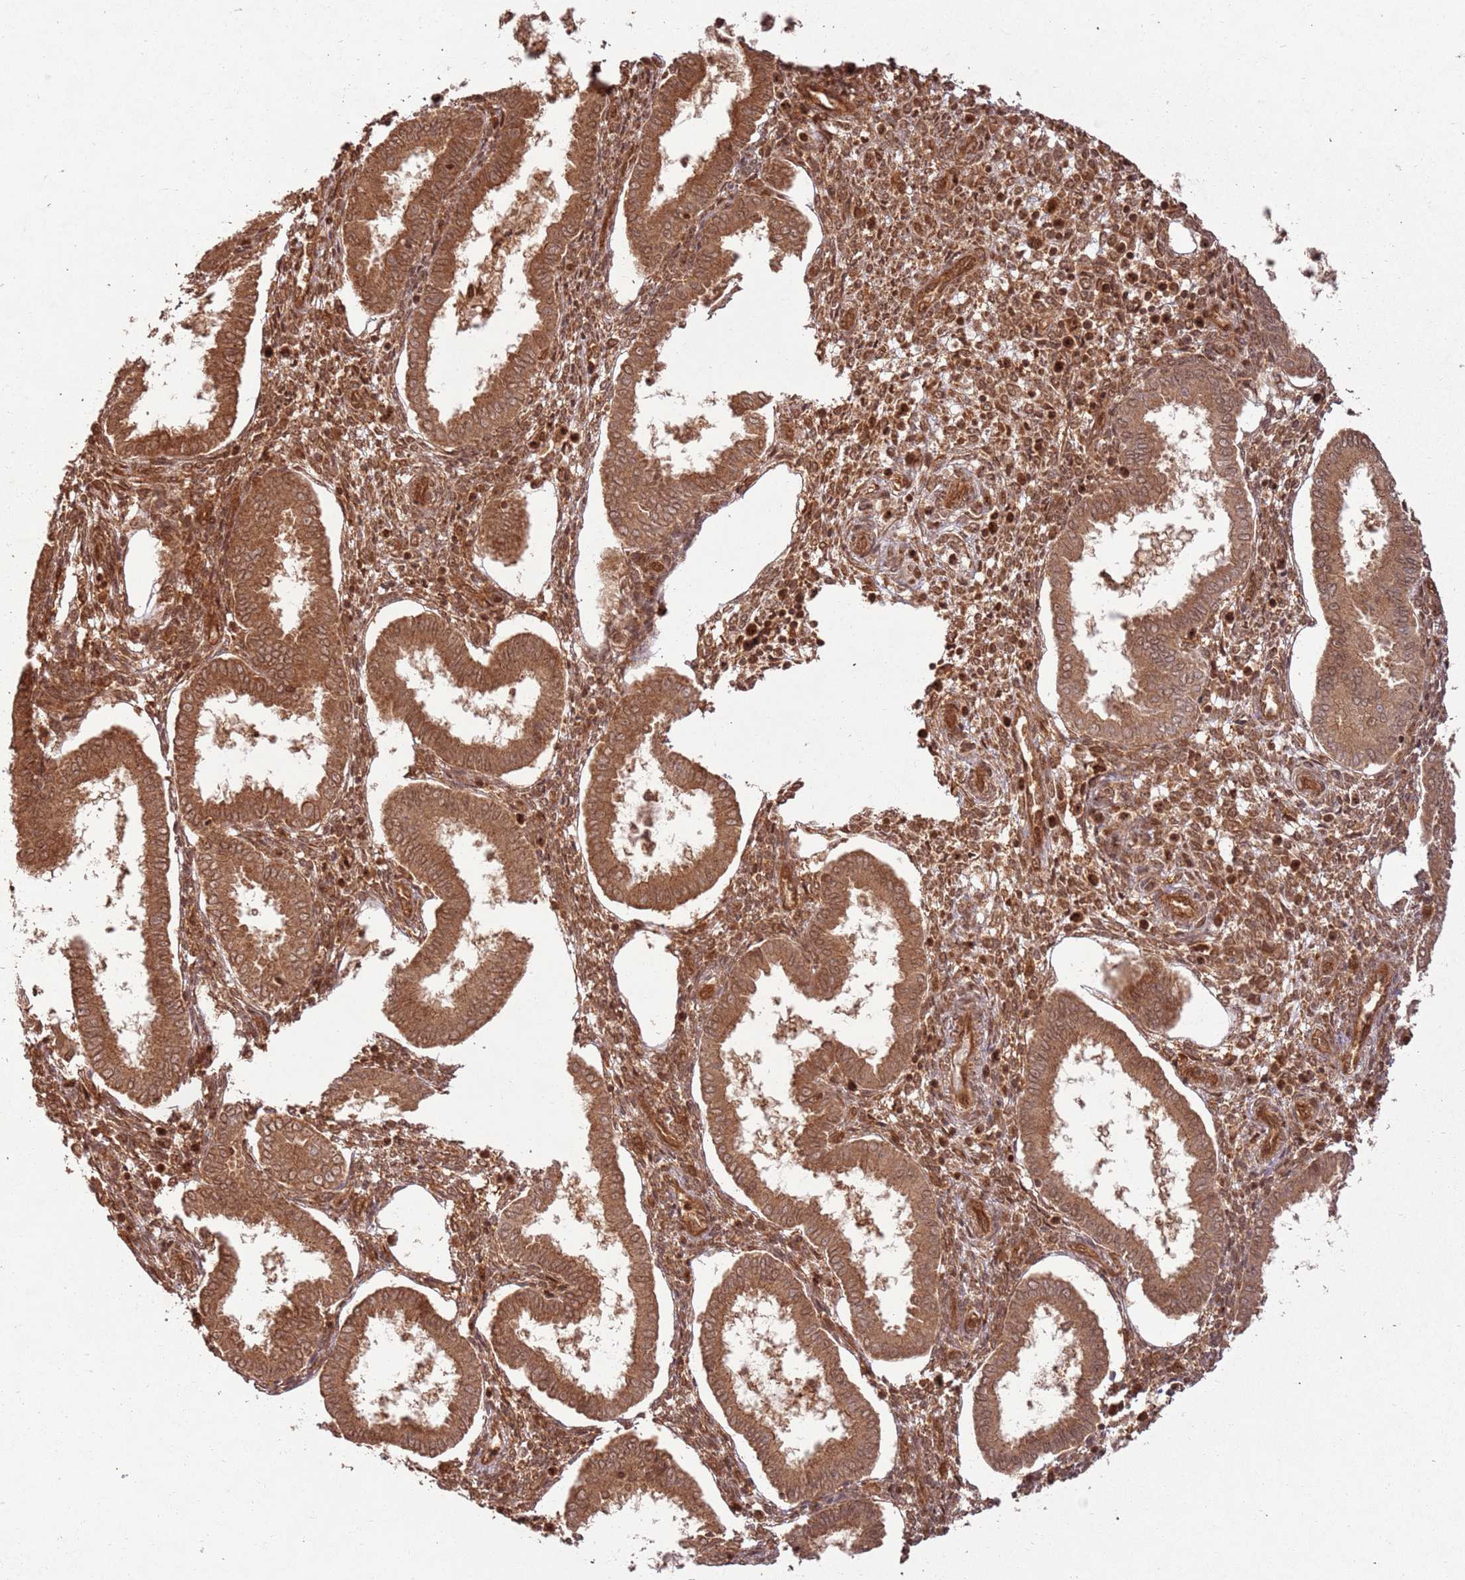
{"staining": {"intensity": "moderate", "quantity": "25%-75%", "location": "cytoplasmic/membranous"}, "tissue": "endometrium", "cell_type": "Cells in endometrial stroma", "image_type": "normal", "snomed": [{"axis": "morphology", "description": "Normal tissue, NOS"}, {"axis": "topography", "description": "Endometrium"}], "caption": "Brown immunohistochemical staining in benign endometrium shows moderate cytoplasmic/membranous staining in about 25%-75% of cells in endometrial stroma. (brown staining indicates protein expression, while blue staining denotes nuclei).", "gene": "TBC1D13", "patient": {"sex": "female", "age": 24}}